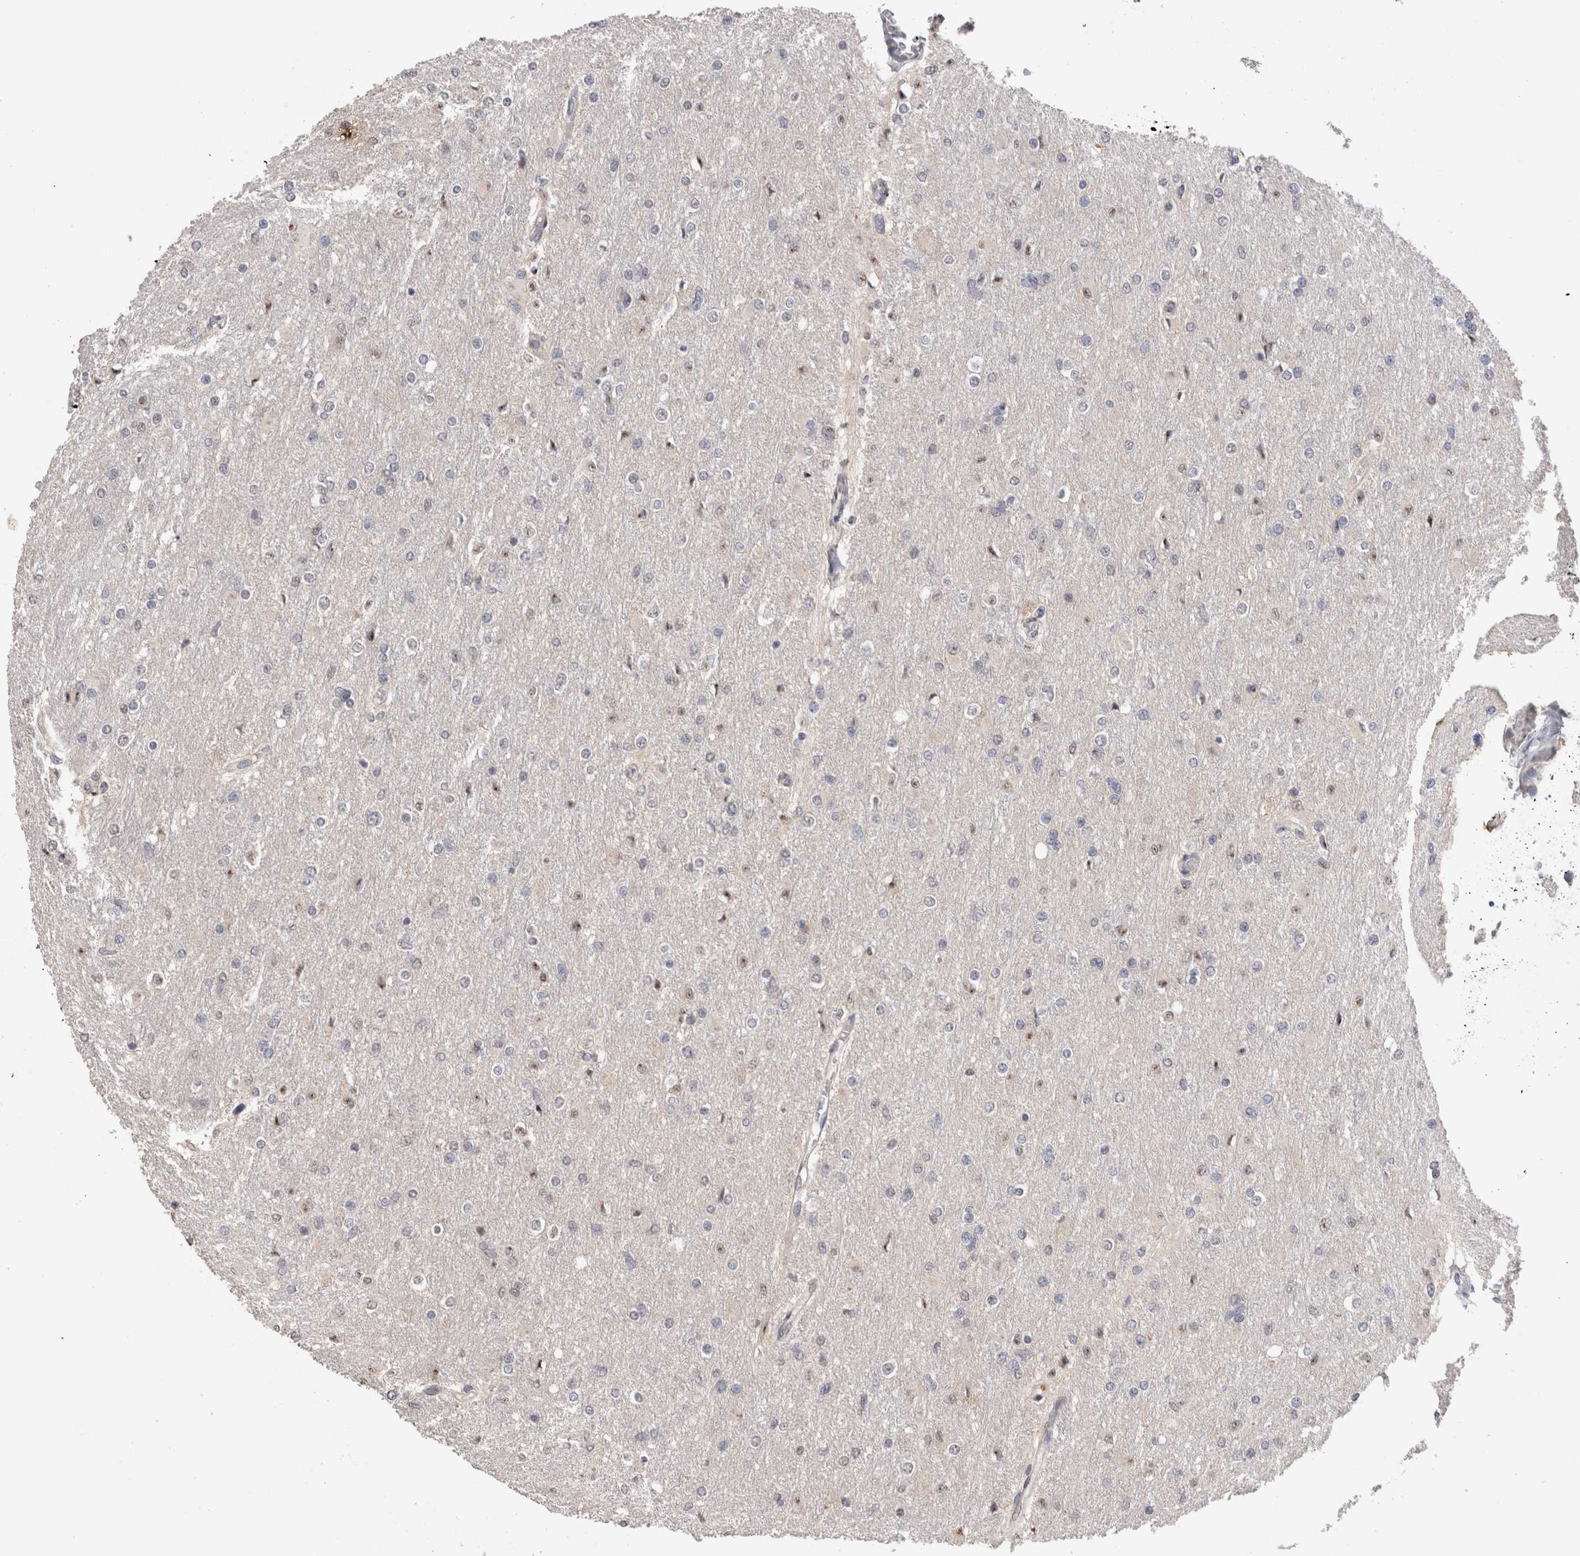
{"staining": {"intensity": "negative", "quantity": "none", "location": "none"}, "tissue": "glioma", "cell_type": "Tumor cells", "image_type": "cancer", "snomed": [{"axis": "morphology", "description": "Glioma, malignant, High grade"}, {"axis": "topography", "description": "Cerebral cortex"}], "caption": "This is an immunohistochemistry (IHC) image of malignant high-grade glioma. There is no staining in tumor cells.", "gene": "CDH6", "patient": {"sex": "female", "age": 36}}